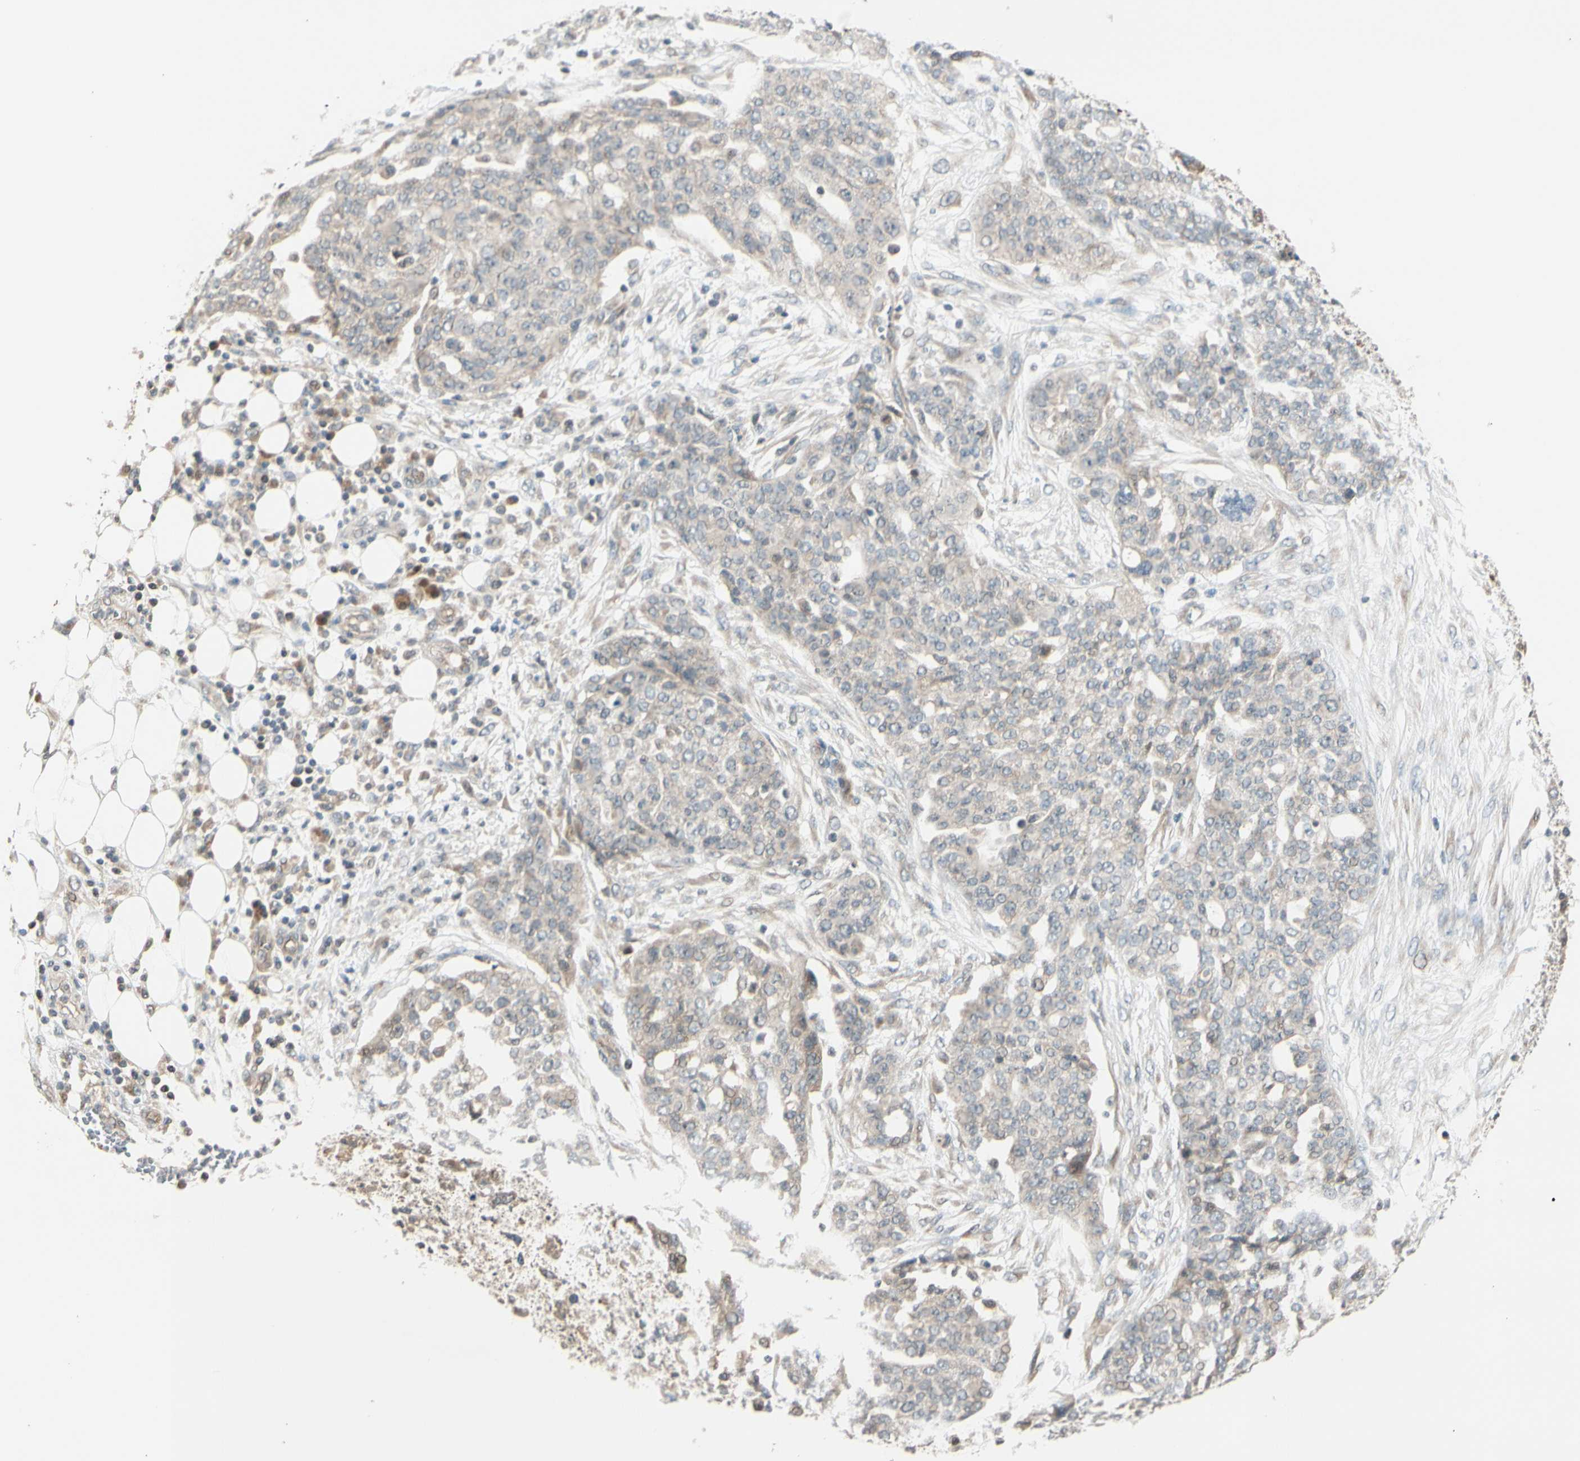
{"staining": {"intensity": "negative", "quantity": "none", "location": "none"}, "tissue": "ovarian cancer", "cell_type": "Tumor cells", "image_type": "cancer", "snomed": [{"axis": "morphology", "description": "Cystadenocarcinoma, serous, NOS"}, {"axis": "topography", "description": "Soft tissue"}, {"axis": "topography", "description": "Ovary"}], "caption": "DAB (3,3'-diaminobenzidine) immunohistochemical staining of ovarian serous cystadenocarcinoma shows no significant staining in tumor cells.", "gene": "FGF10", "patient": {"sex": "female", "age": 57}}